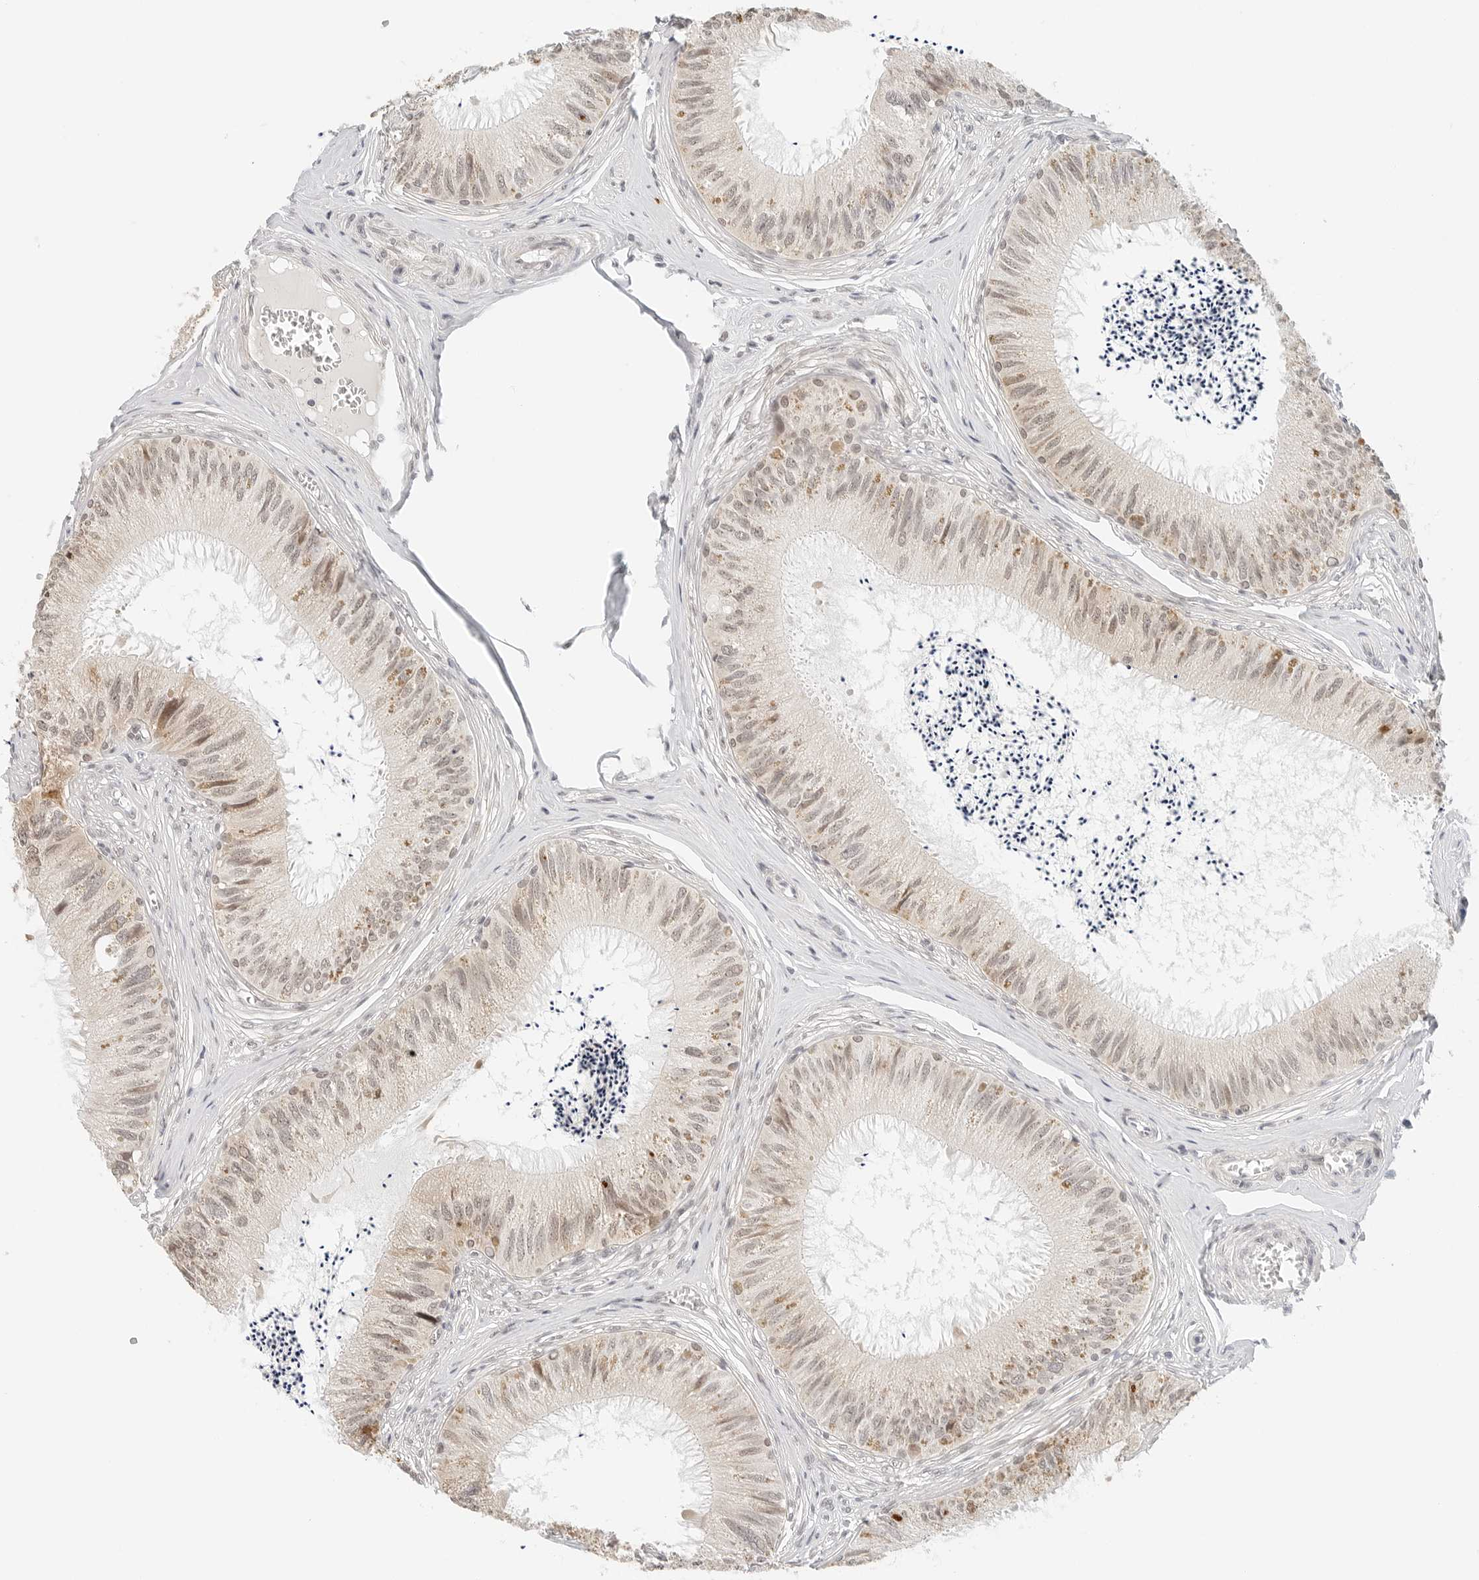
{"staining": {"intensity": "moderate", "quantity": "25%-75%", "location": "cytoplasmic/membranous,nuclear"}, "tissue": "epididymis", "cell_type": "Glandular cells", "image_type": "normal", "snomed": [{"axis": "morphology", "description": "Normal tissue, NOS"}, {"axis": "topography", "description": "Epididymis"}], "caption": "Benign epididymis shows moderate cytoplasmic/membranous,nuclear staining in approximately 25%-75% of glandular cells, visualized by immunohistochemistry. (Stains: DAB (3,3'-diaminobenzidine) in brown, nuclei in blue, Microscopy: brightfield microscopy at high magnification).", "gene": "NEO1", "patient": {"sex": "male", "age": 79}}